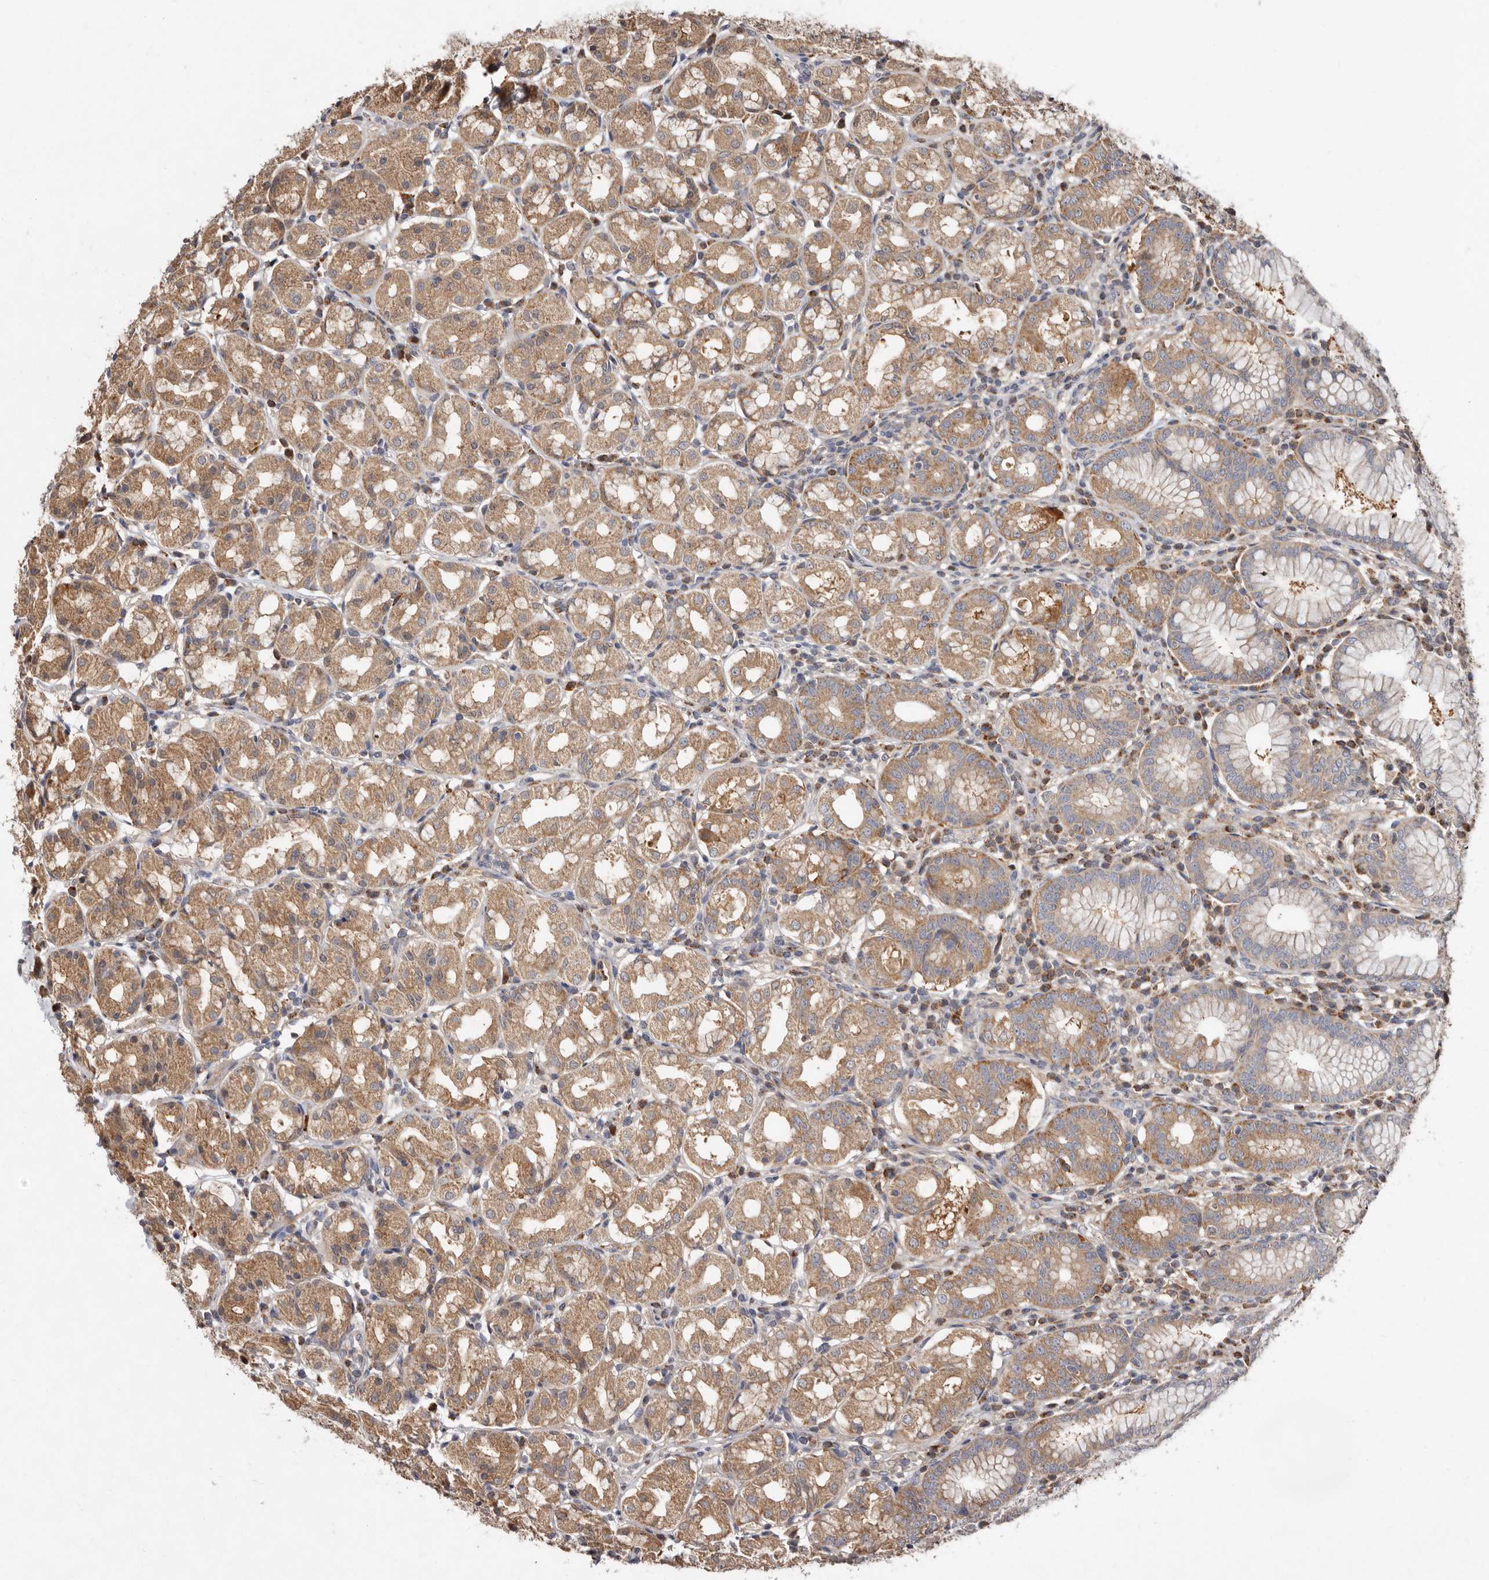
{"staining": {"intensity": "moderate", "quantity": ">75%", "location": "cytoplasmic/membranous"}, "tissue": "stomach", "cell_type": "Glandular cells", "image_type": "normal", "snomed": [{"axis": "morphology", "description": "Normal tissue, NOS"}, {"axis": "topography", "description": "Stomach"}, {"axis": "topography", "description": "Stomach, lower"}], "caption": "This is an image of immunohistochemistry staining of normal stomach, which shows moderate expression in the cytoplasmic/membranous of glandular cells.", "gene": "GOT1L1", "patient": {"sex": "female", "age": 56}}